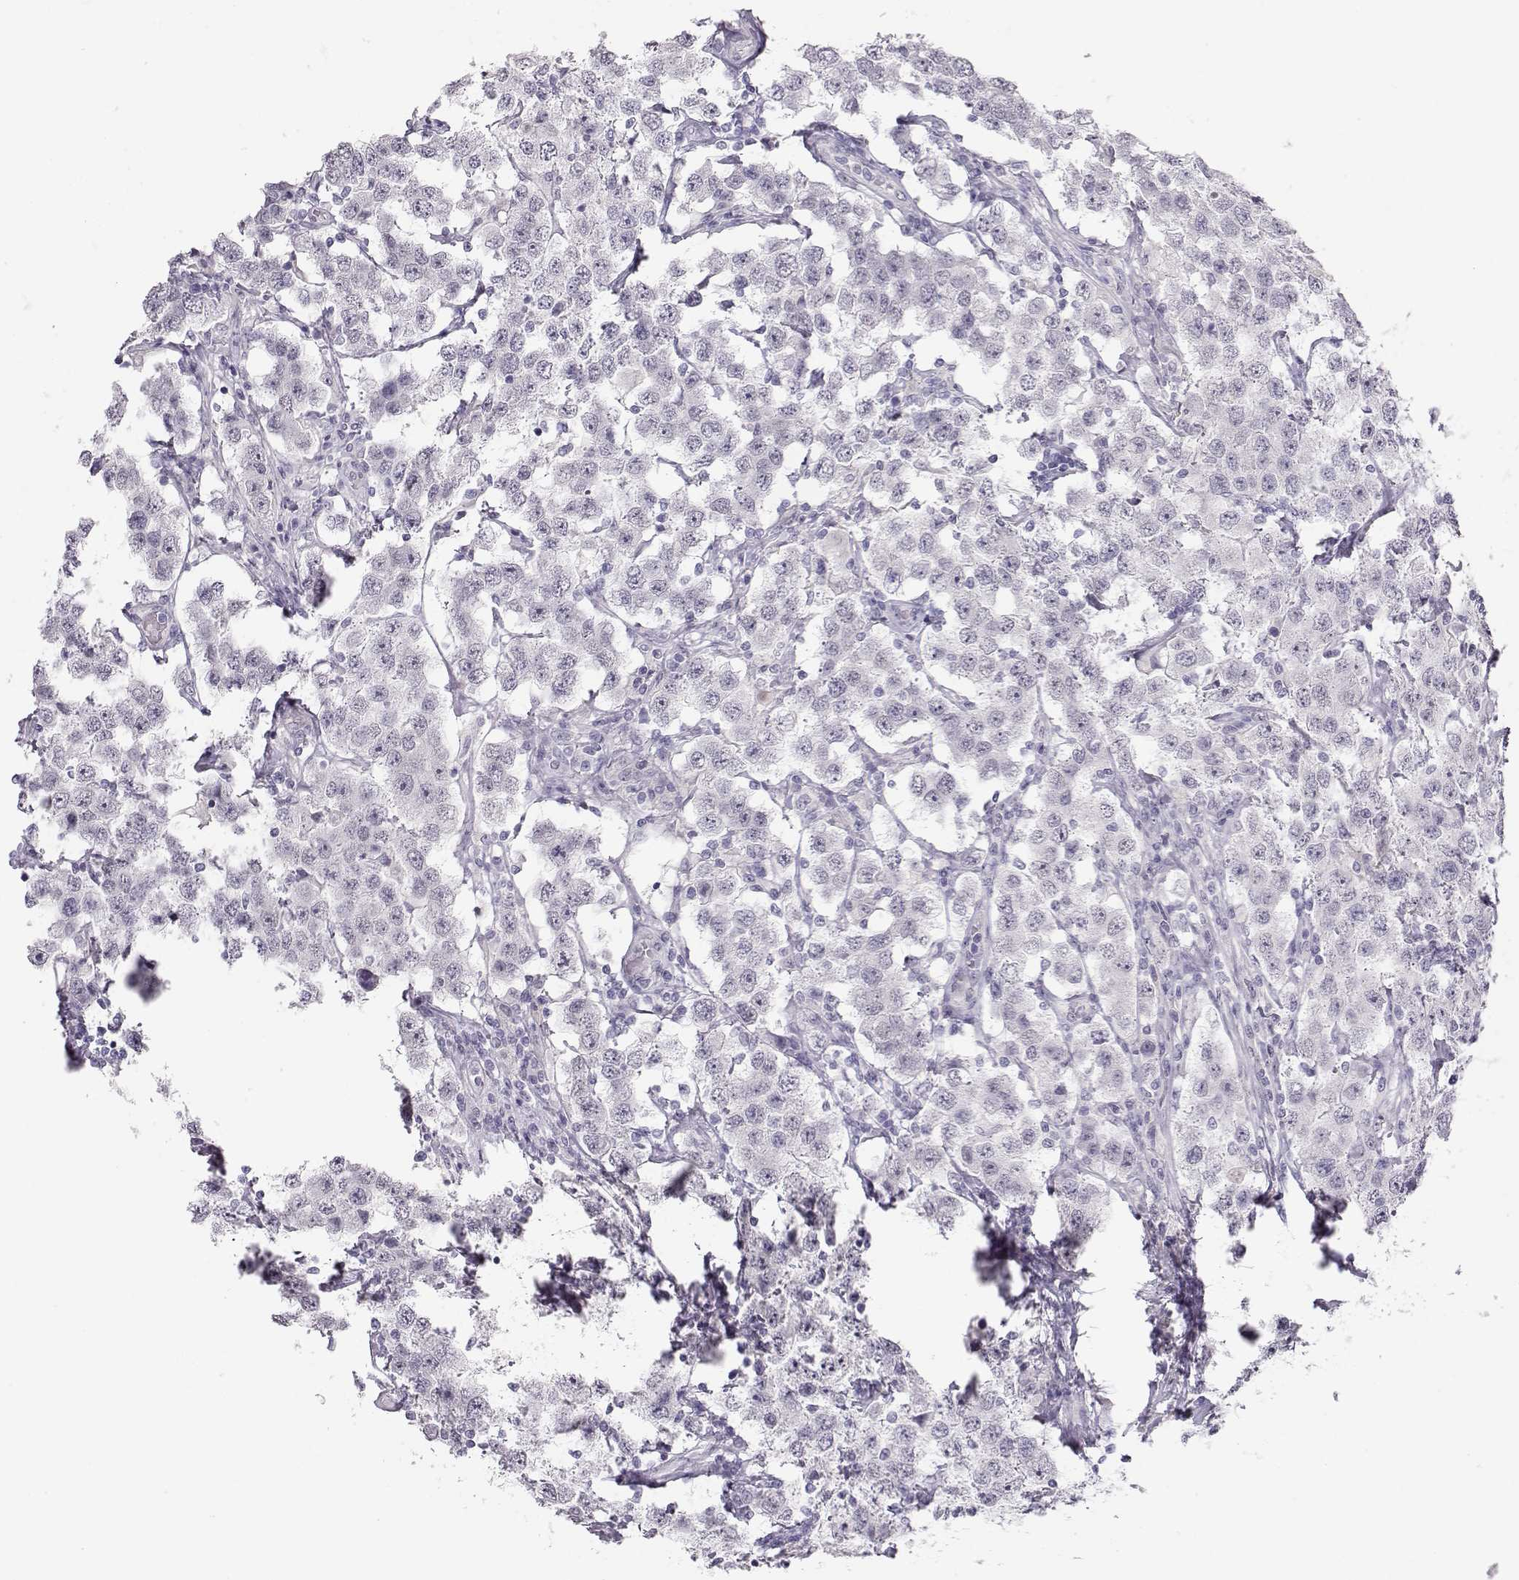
{"staining": {"intensity": "negative", "quantity": "none", "location": "none"}, "tissue": "testis cancer", "cell_type": "Tumor cells", "image_type": "cancer", "snomed": [{"axis": "morphology", "description": "Seminoma, NOS"}, {"axis": "topography", "description": "Testis"}], "caption": "Micrograph shows no significant protein expression in tumor cells of testis cancer. (Stains: DAB (3,3'-diaminobenzidine) IHC with hematoxylin counter stain, Microscopy: brightfield microscopy at high magnification).", "gene": "IMPG1", "patient": {"sex": "male", "age": 52}}